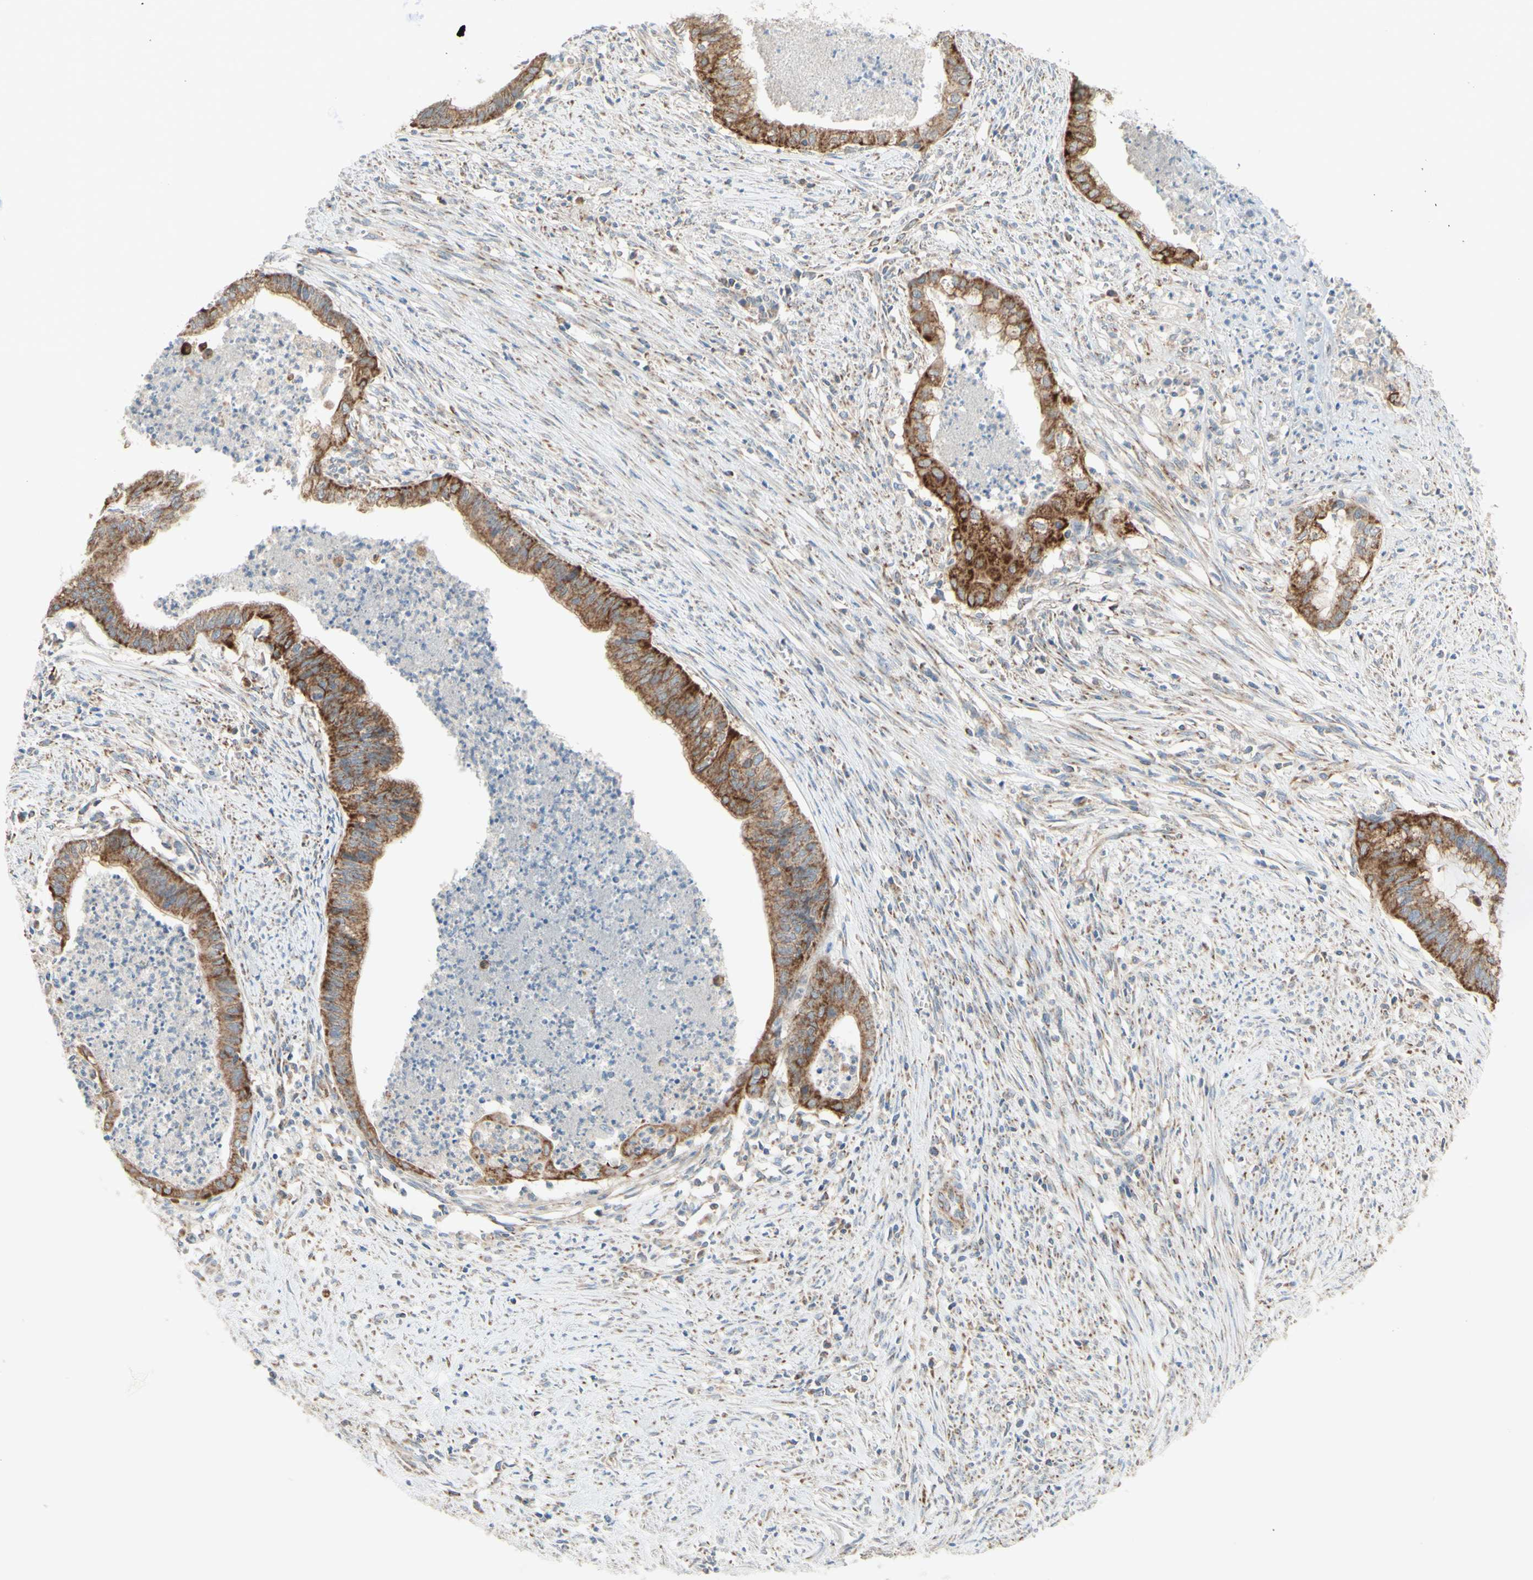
{"staining": {"intensity": "moderate", "quantity": ">75%", "location": "cytoplasmic/membranous"}, "tissue": "endometrial cancer", "cell_type": "Tumor cells", "image_type": "cancer", "snomed": [{"axis": "morphology", "description": "Necrosis, NOS"}, {"axis": "morphology", "description": "Adenocarcinoma, NOS"}, {"axis": "topography", "description": "Endometrium"}], "caption": "Immunohistochemistry (DAB) staining of endometrial cancer demonstrates moderate cytoplasmic/membranous protein expression in approximately >75% of tumor cells. (brown staining indicates protein expression, while blue staining denotes nuclei).", "gene": "ARMC10", "patient": {"sex": "female", "age": 79}}